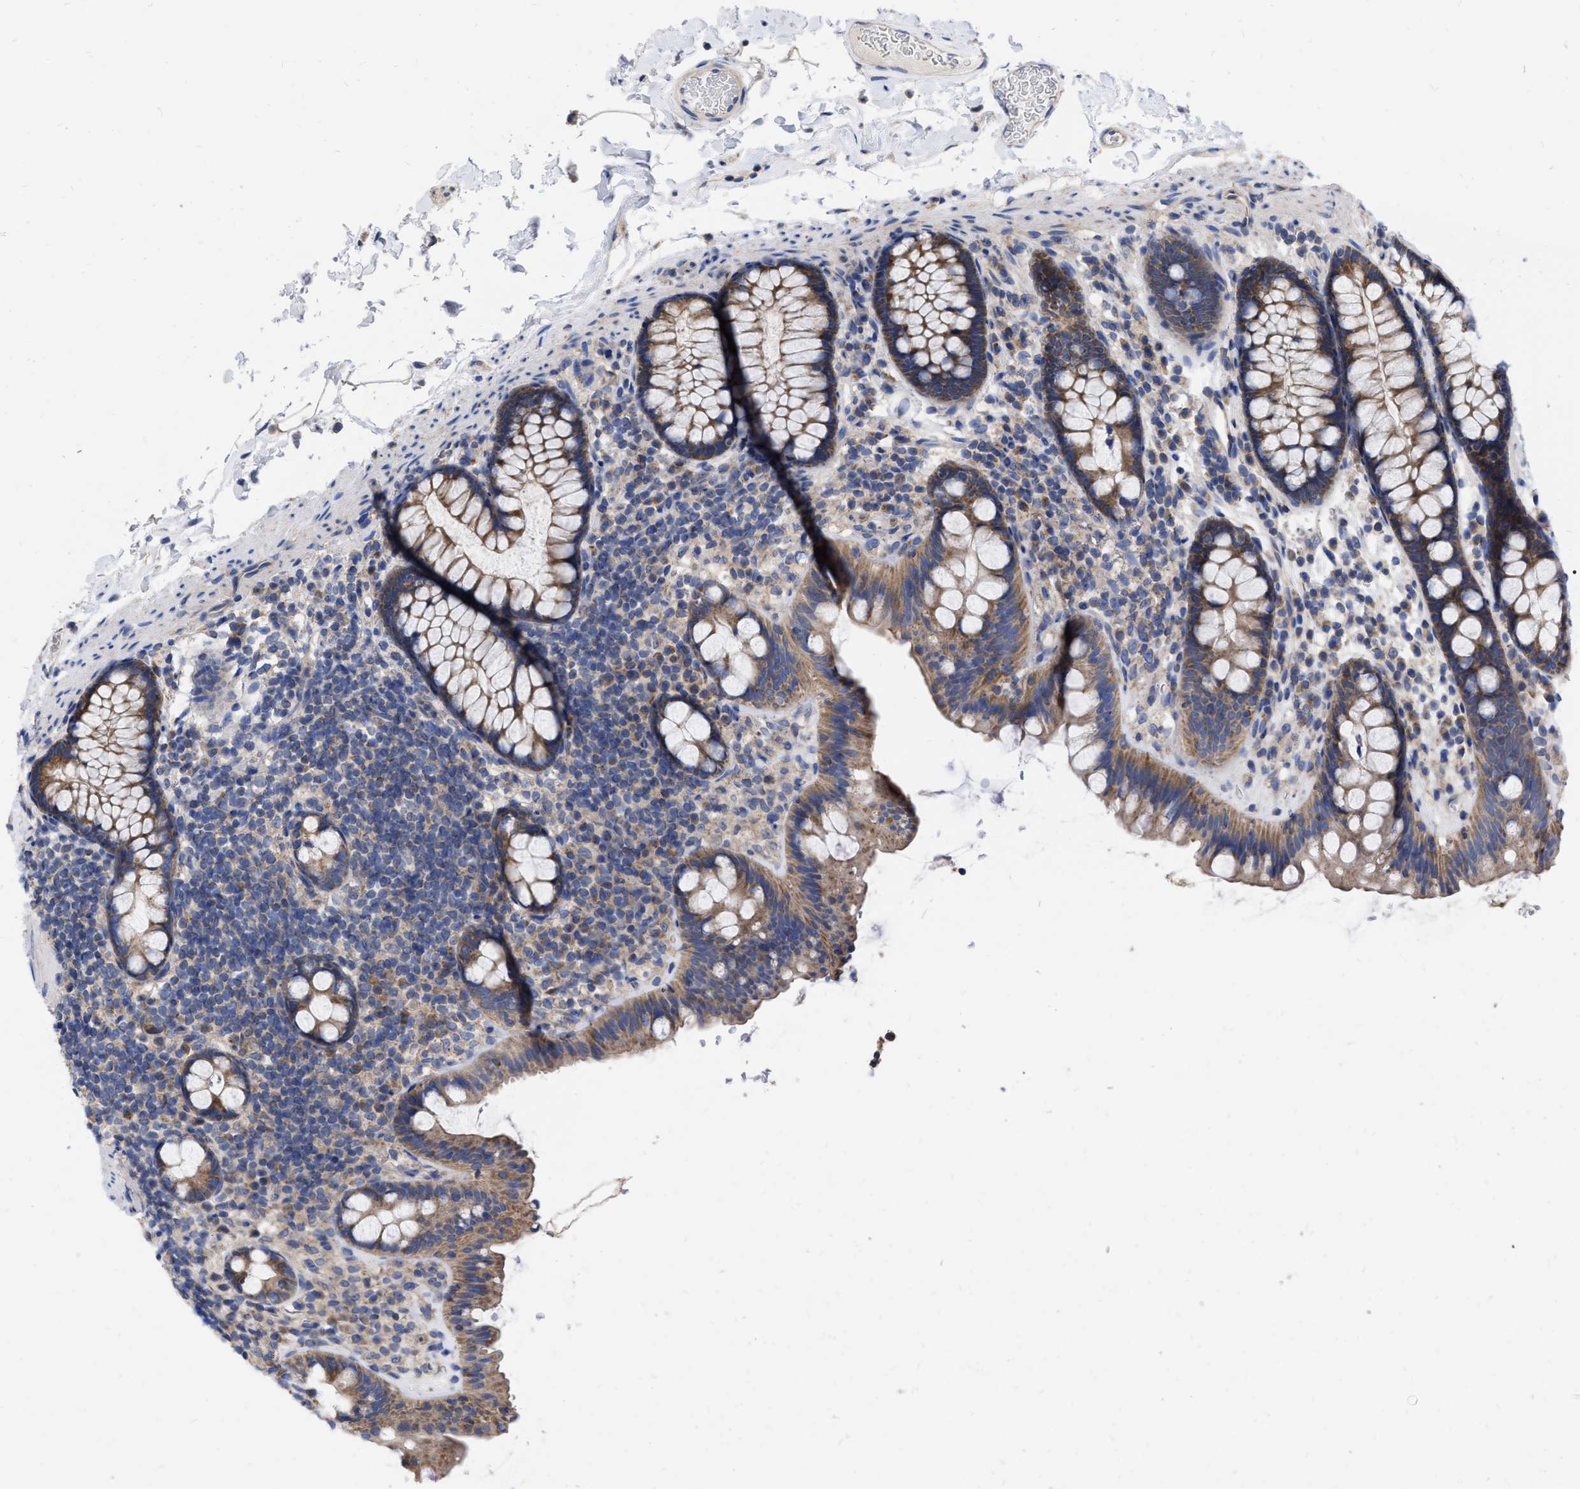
{"staining": {"intensity": "moderate", "quantity": ">75%", "location": "cytoplasmic/membranous"}, "tissue": "colon", "cell_type": "Endothelial cells", "image_type": "normal", "snomed": [{"axis": "morphology", "description": "Normal tissue, NOS"}, {"axis": "topography", "description": "Colon"}], "caption": "Protein expression analysis of unremarkable human colon reveals moderate cytoplasmic/membranous positivity in approximately >75% of endothelial cells.", "gene": "CDKN2C", "patient": {"sex": "female", "age": 80}}